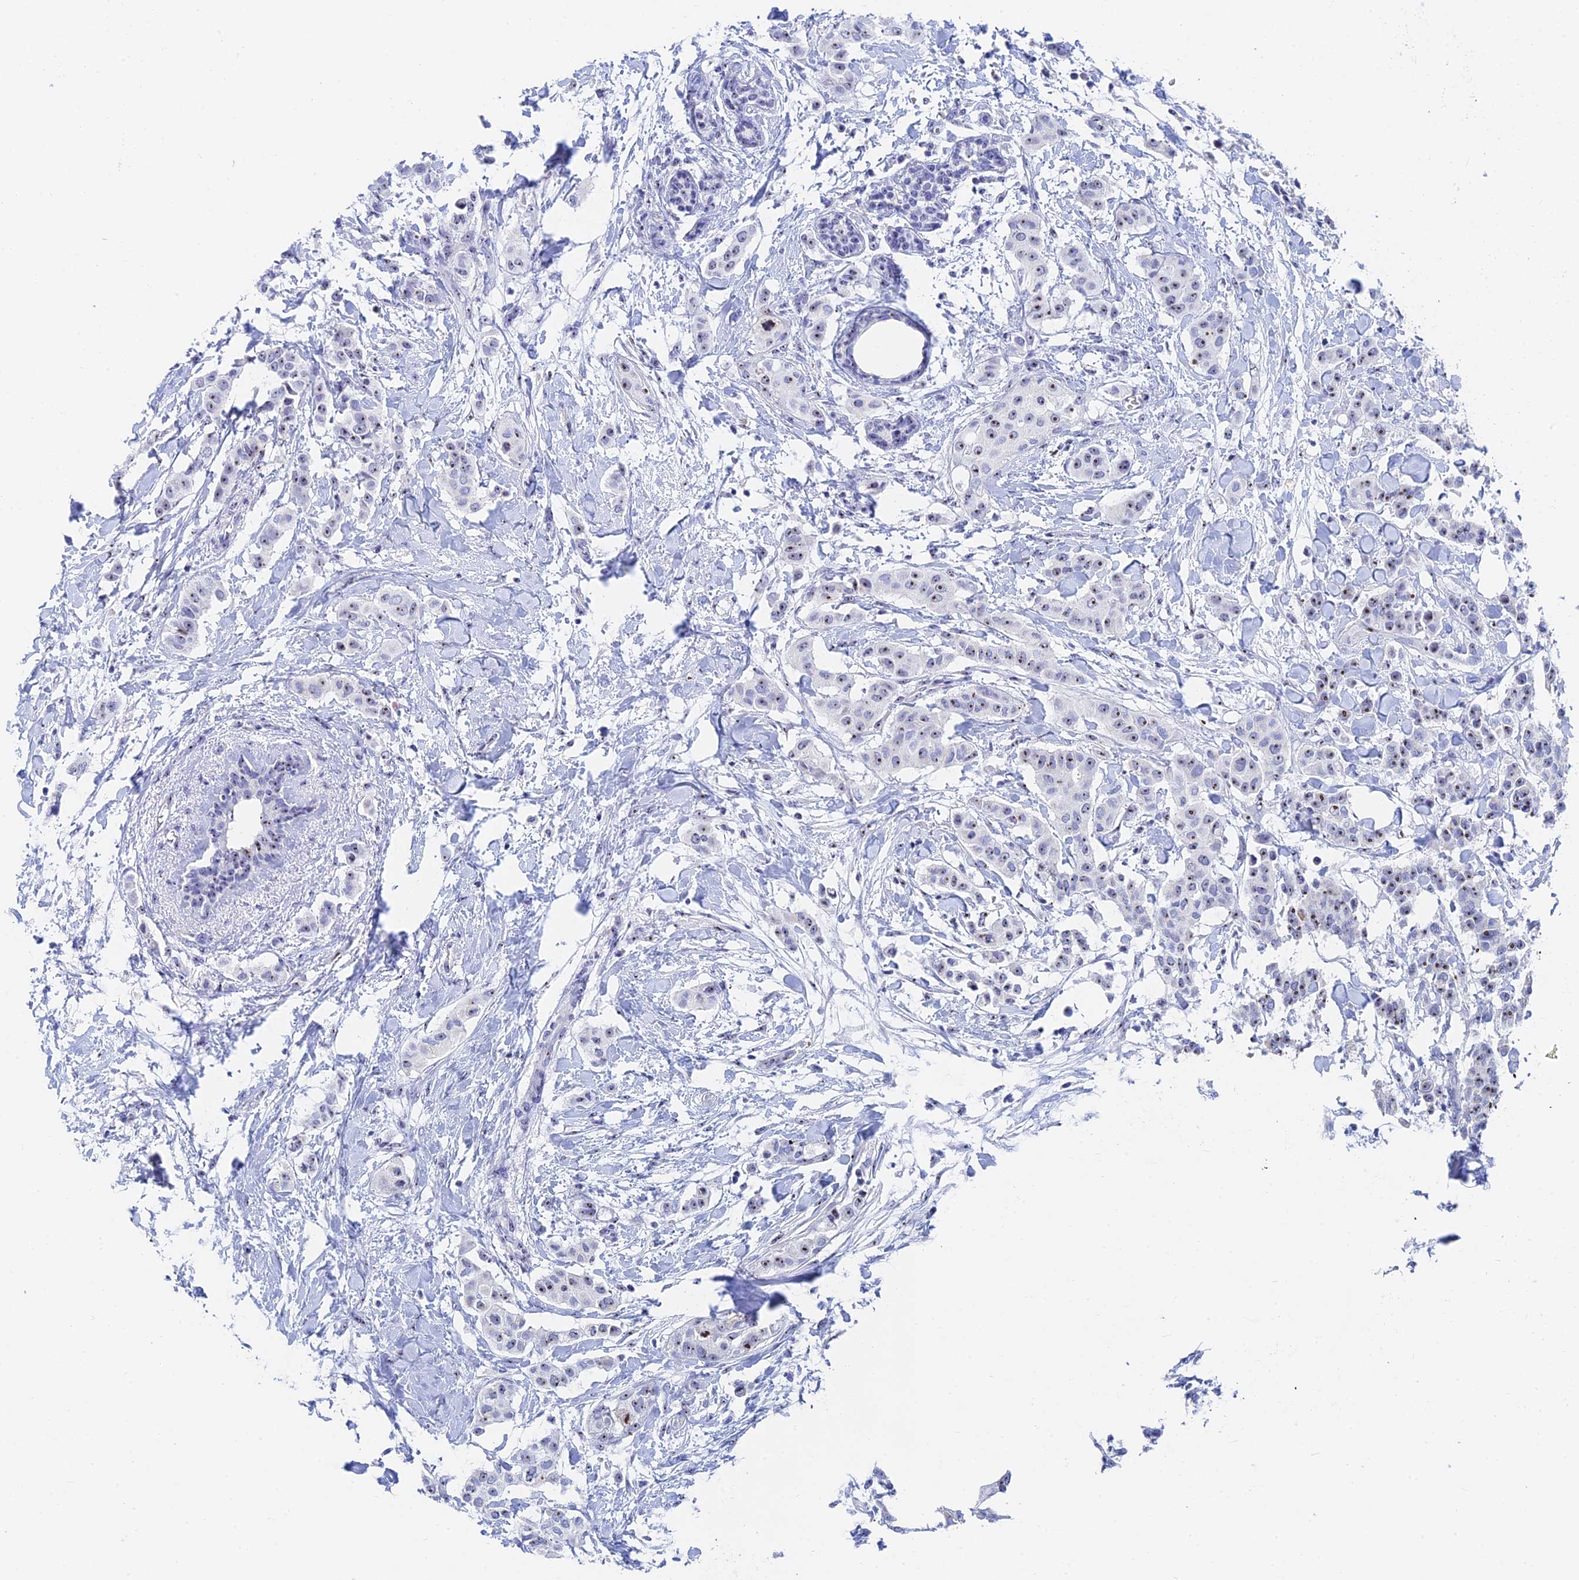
{"staining": {"intensity": "moderate", "quantity": "25%-75%", "location": "nuclear"}, "tissue": "breast cancer", "cell_type": "Tumor cells", "image_type": "cancer", "snomed": [{"axis": "morphology", "description": "Duct carcinoma"}, {"axis": "topography", "description": "Breast"}], "caption": "Brown immunohistochemical staining in human breast intraductal carcinoma reveals moderate nuclear staining in about 25%-75% of tumor cells.", "gene": "RSL1D1", "patient": {"sex": "female", "age": 40}}